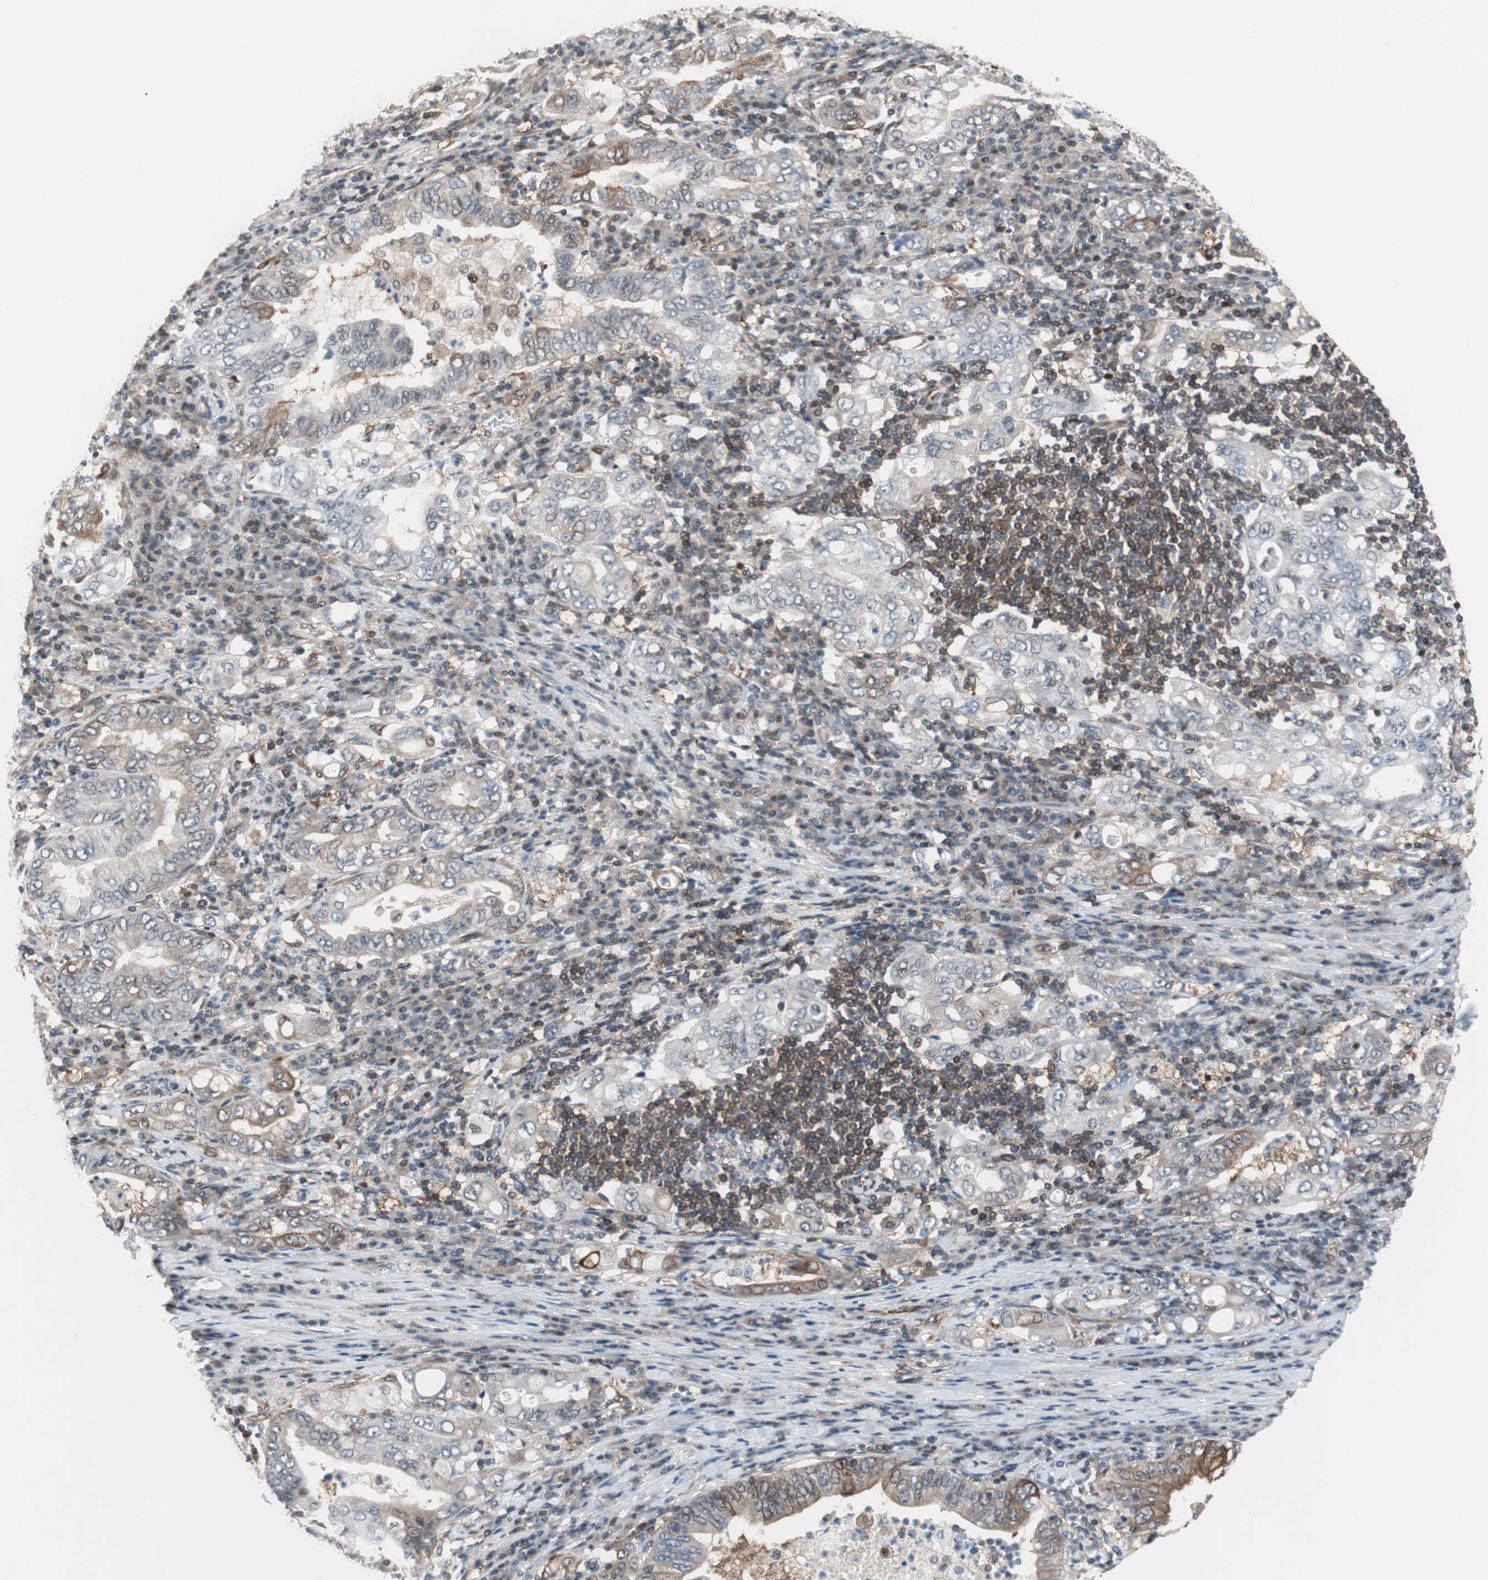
{"staining": {"intensity": "moderate", "quantity": "25%-75%", "location": "cytoplasmic/membranous"}, "tissue": "stomach cancer", "cell_type": "Tumor cells", "image_type": "cancer", "snomed": [{"axis": "morphology", "description": "Normal tissue, NOS"}, {"axis": "morphology", "description": "Adenocarcinoma, NOS"}, {"axis": "topography", "description": "Esophagus"}, {"axis": "topography", "description": "Stomach, upper"}, {"axis": "topography", "description": "Peripheral nerve tissue"}], "caption": "Brown immunohistochemical staining in human stomach cancer displays moderate cytoplasmic/membranous expression in approximately 25%-75% of tumor cells.", "gene": "ZNF512B", "patient": {"sex": "male", "age": 62}}